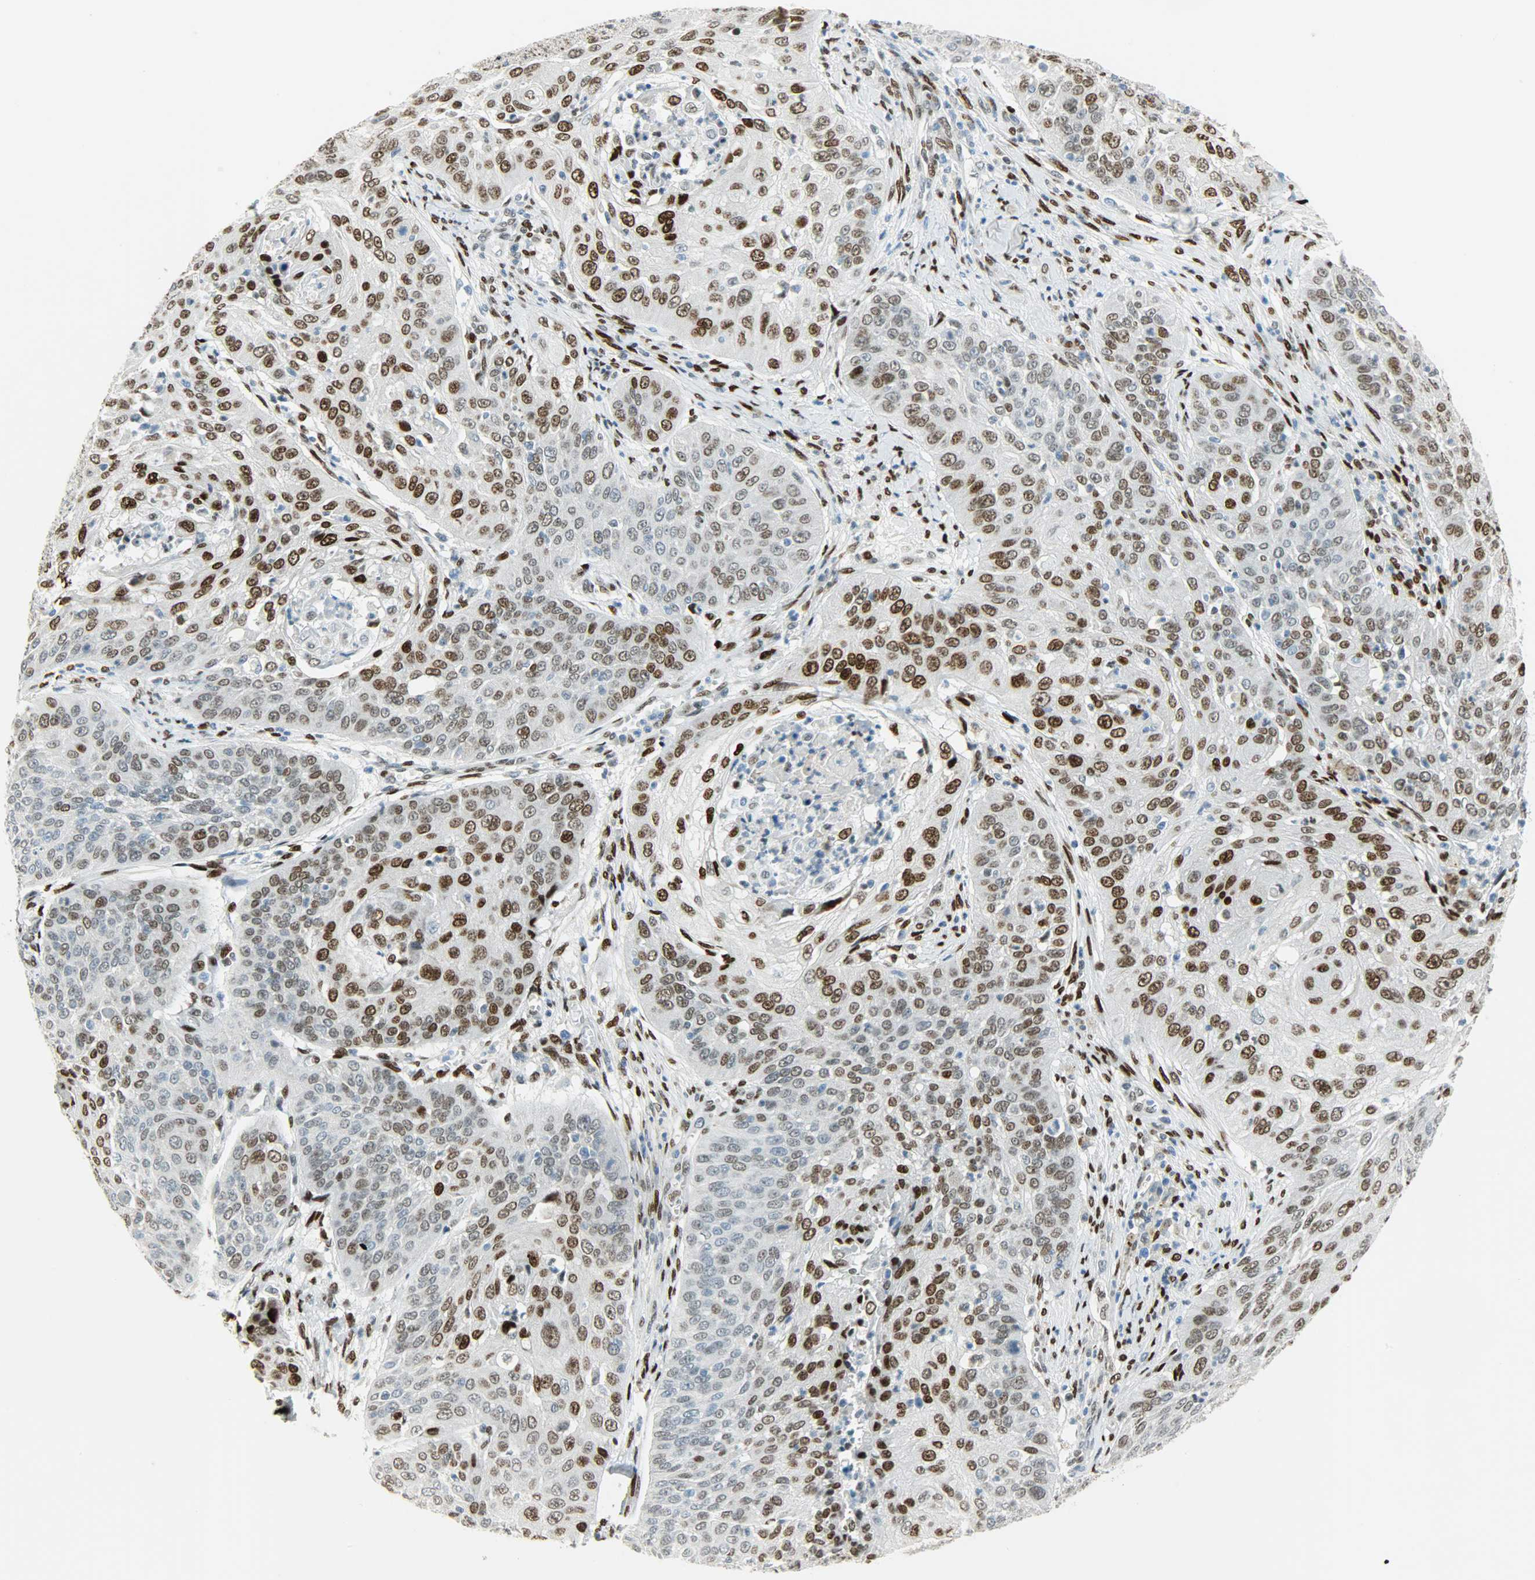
{"staining": {"intensity": "strong", "quantity": ">75%", "location": "nuclear"}, "tissue": "cervical cancer", "cell_type": "Tumor cells", "image_type": "cancer", "snomed": [{"axis": "morphology", "description": "Squamous cell carcinoma, NOS"}, {"axis": "topography", "description": "Cervix"}], "caption": "Cervical squamous cell carcinoma stained for a protein shows strong nuclear positivity in tumor cells. (Stains: DAB in brown, nuclei in blue, Microscopy: brightfield microscopy at high magnification).", "gene": "JUNB", "patient": {"sex": "female", "age": 64}}